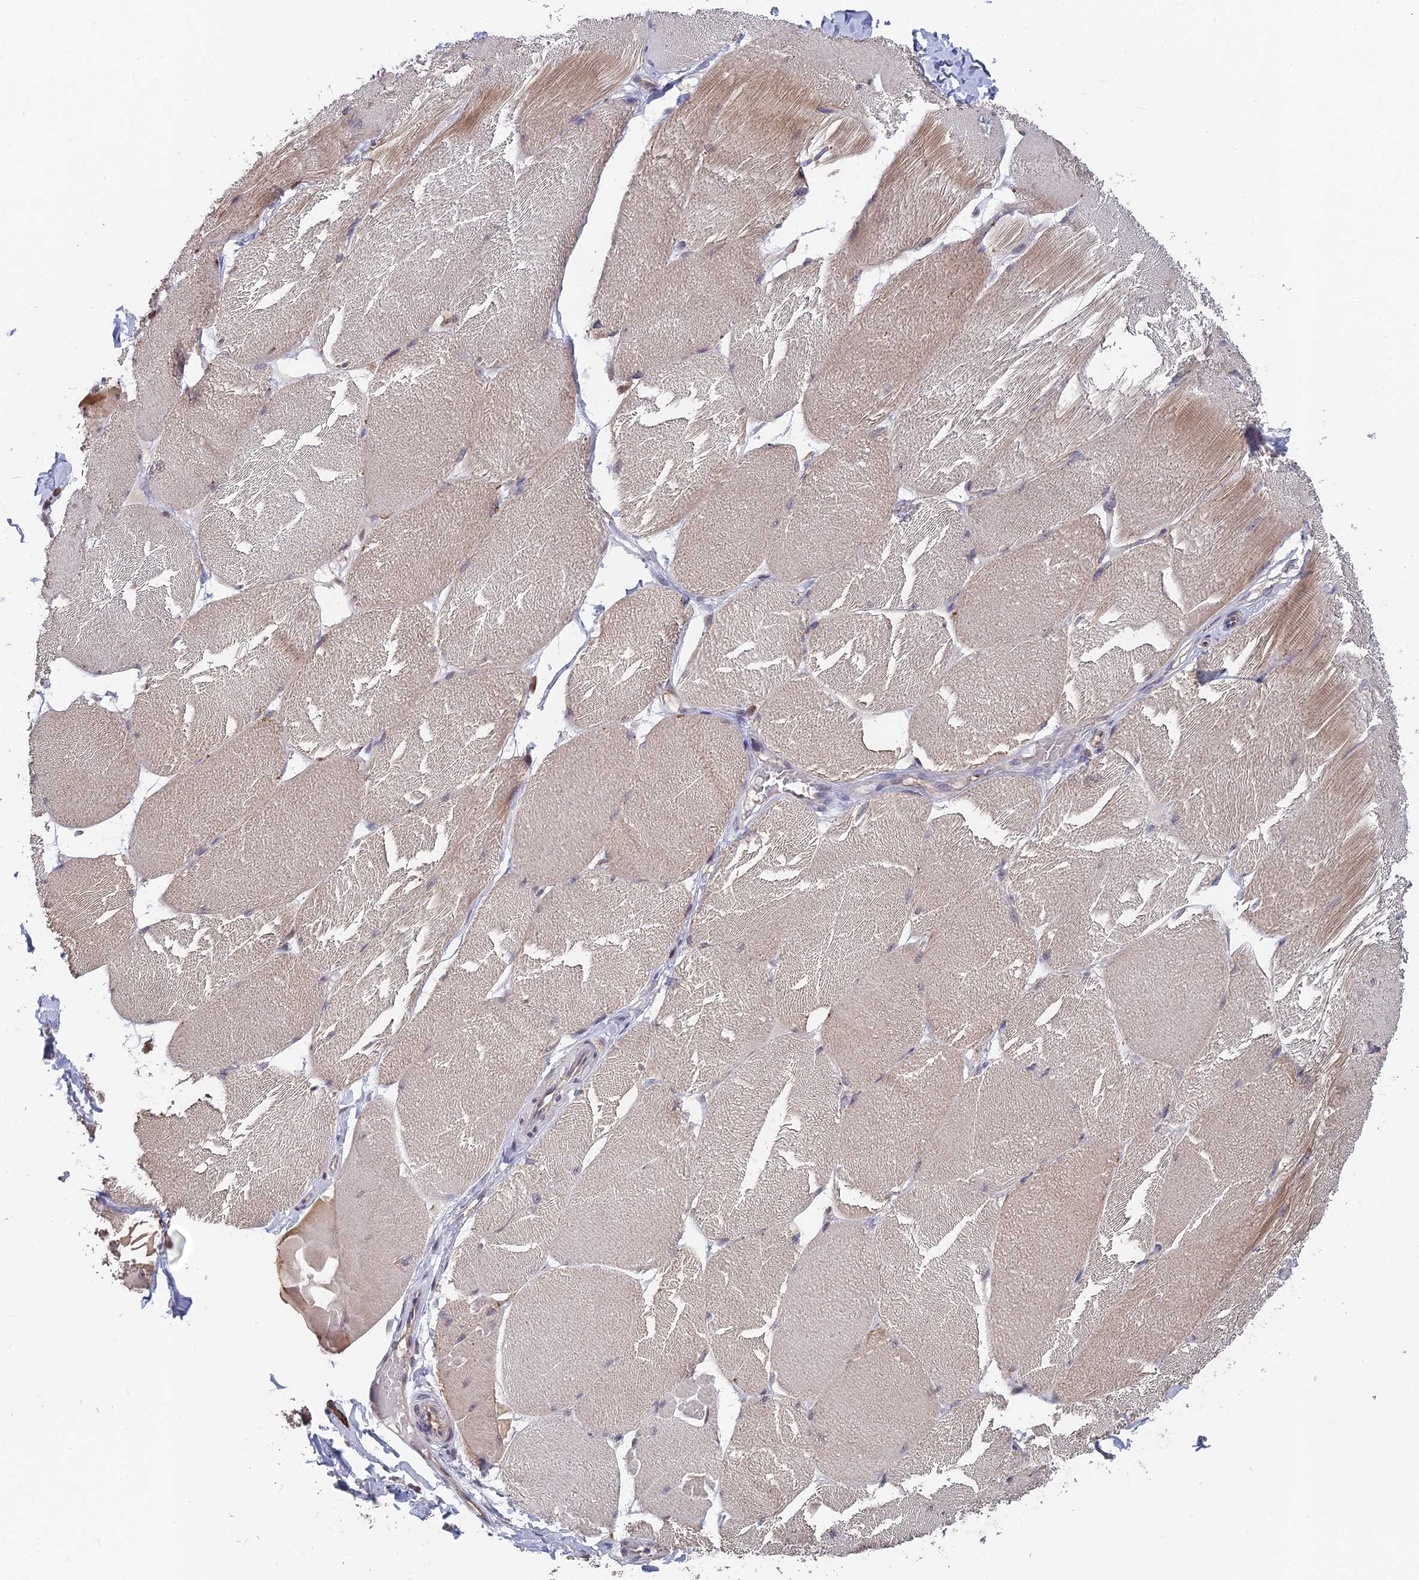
{"staining": {"intensity": "weak", "quantity": "25%-75%", "location": "cytoplasmic/membranous"}, "tissue": "skeletal muscle", "cell_type": "Myocytes", "image_type": "normal", "snomed": [{"axis": "morphology", "description": "Normal tissue, NOS"}, {"axis": "topography", "description": "Skin"}, {"axis": "topography", "description": "Skeletal muscle"}], "caption": "Immunohistochemistry image of benign skeletal muscle: human skeletal muscle stained using IHC displays low levels of weak protein expression localized specifically in the cytoplasmic/membranous of myocytes, appearing as a cytoplasmic/membranous brown color.", "gene": "MT", "patient": {"sex": "male", "age": 83}}